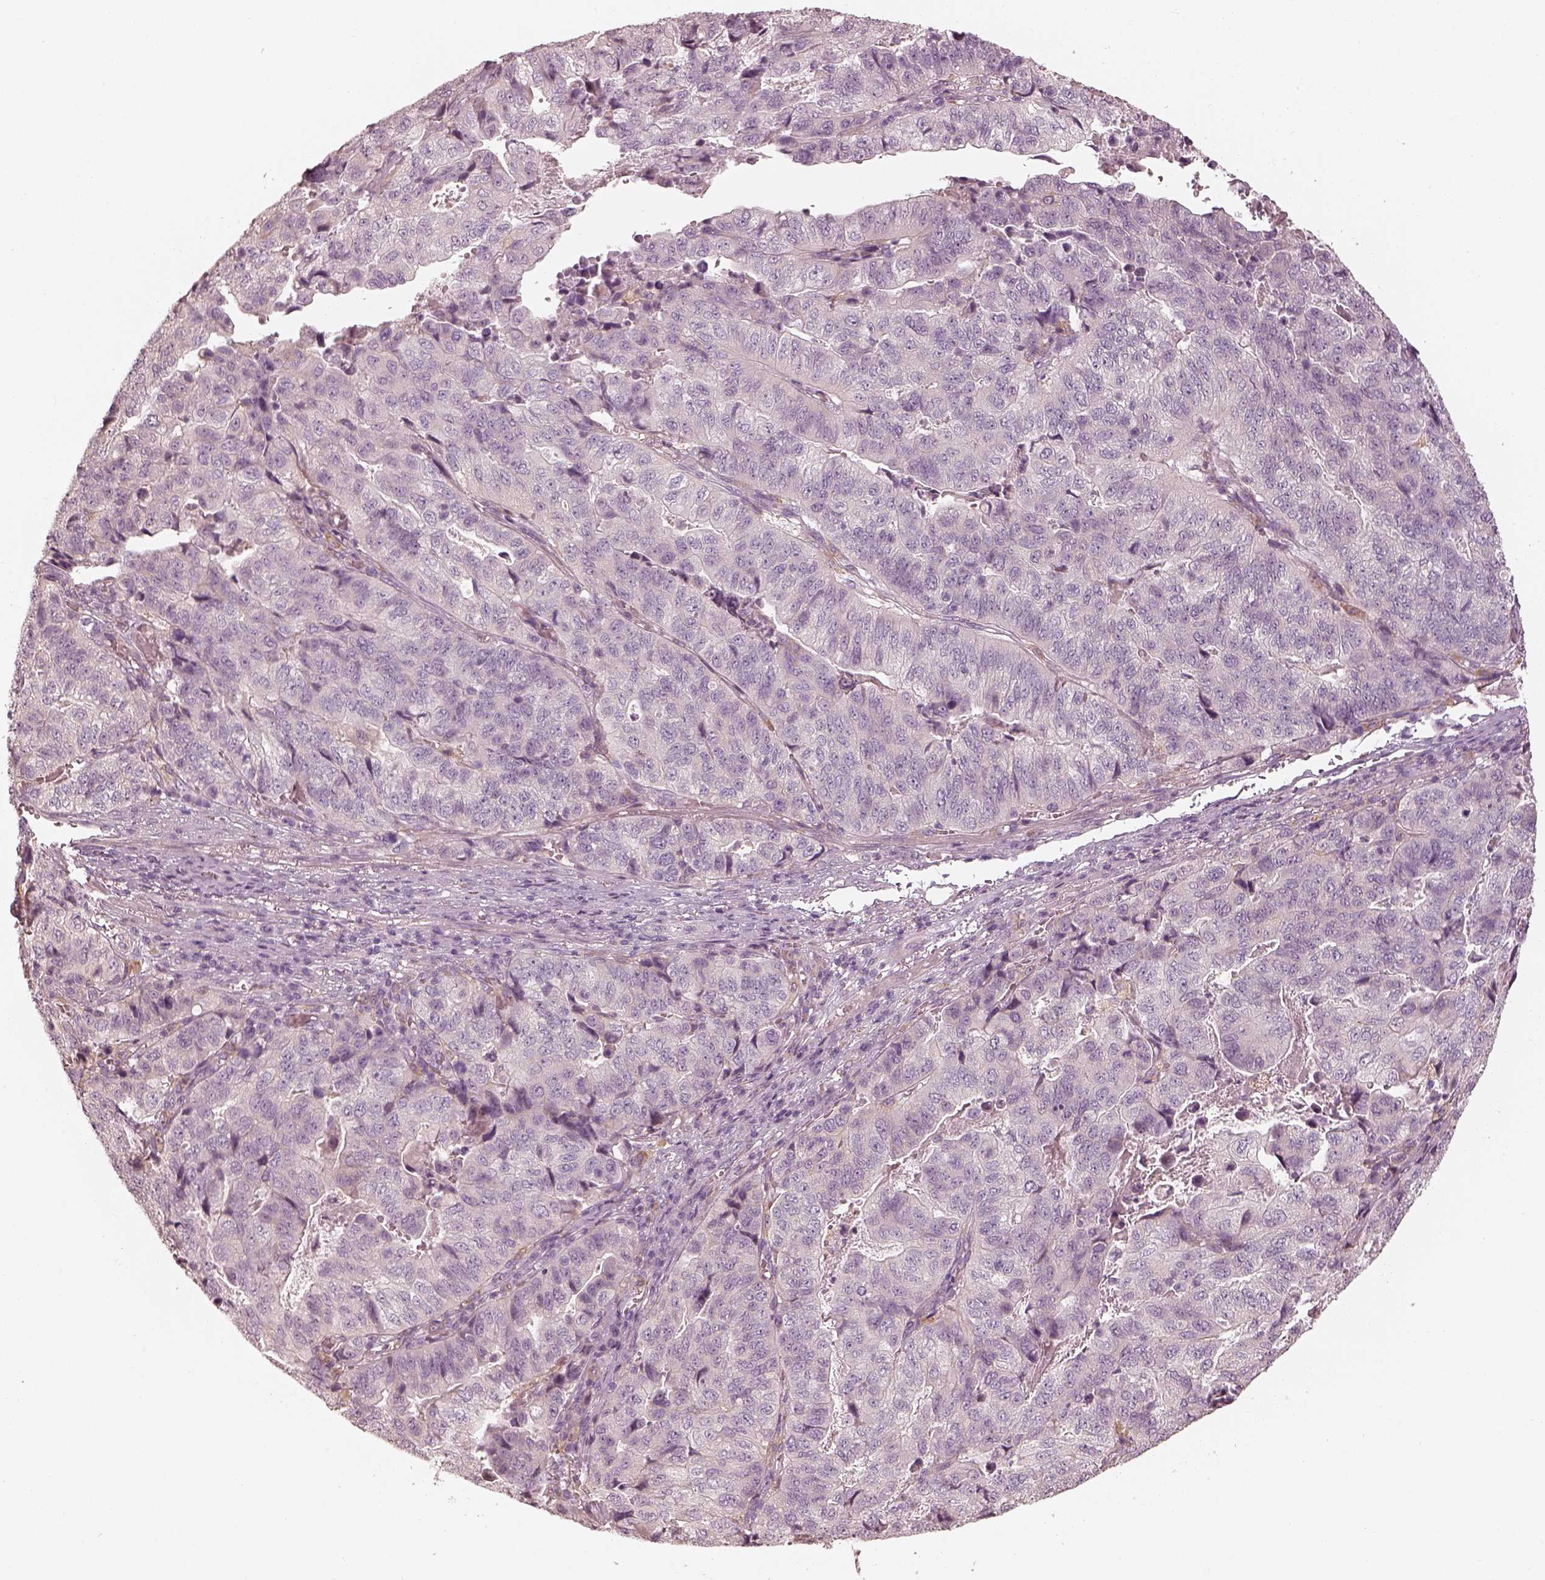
{"staining": {"intensity": "negative", "quantity": "none", "location": "none"}, "tissue": "stomach cancer", "cell_type": "Tumor cells", "image_type": "cancer", "snomed": [{"axis": "morphology", "description": "Adenocarcinoma, NOS"}, {"axis": "topography", "description": "Stomach, upper"}], "caption": "This is an immunohistochemistry (IHC) image of stomach cancer. There is no positivity in tumor cells.", "gene": "FMNL2", "patient": {"sex": "female", "age": 67}}